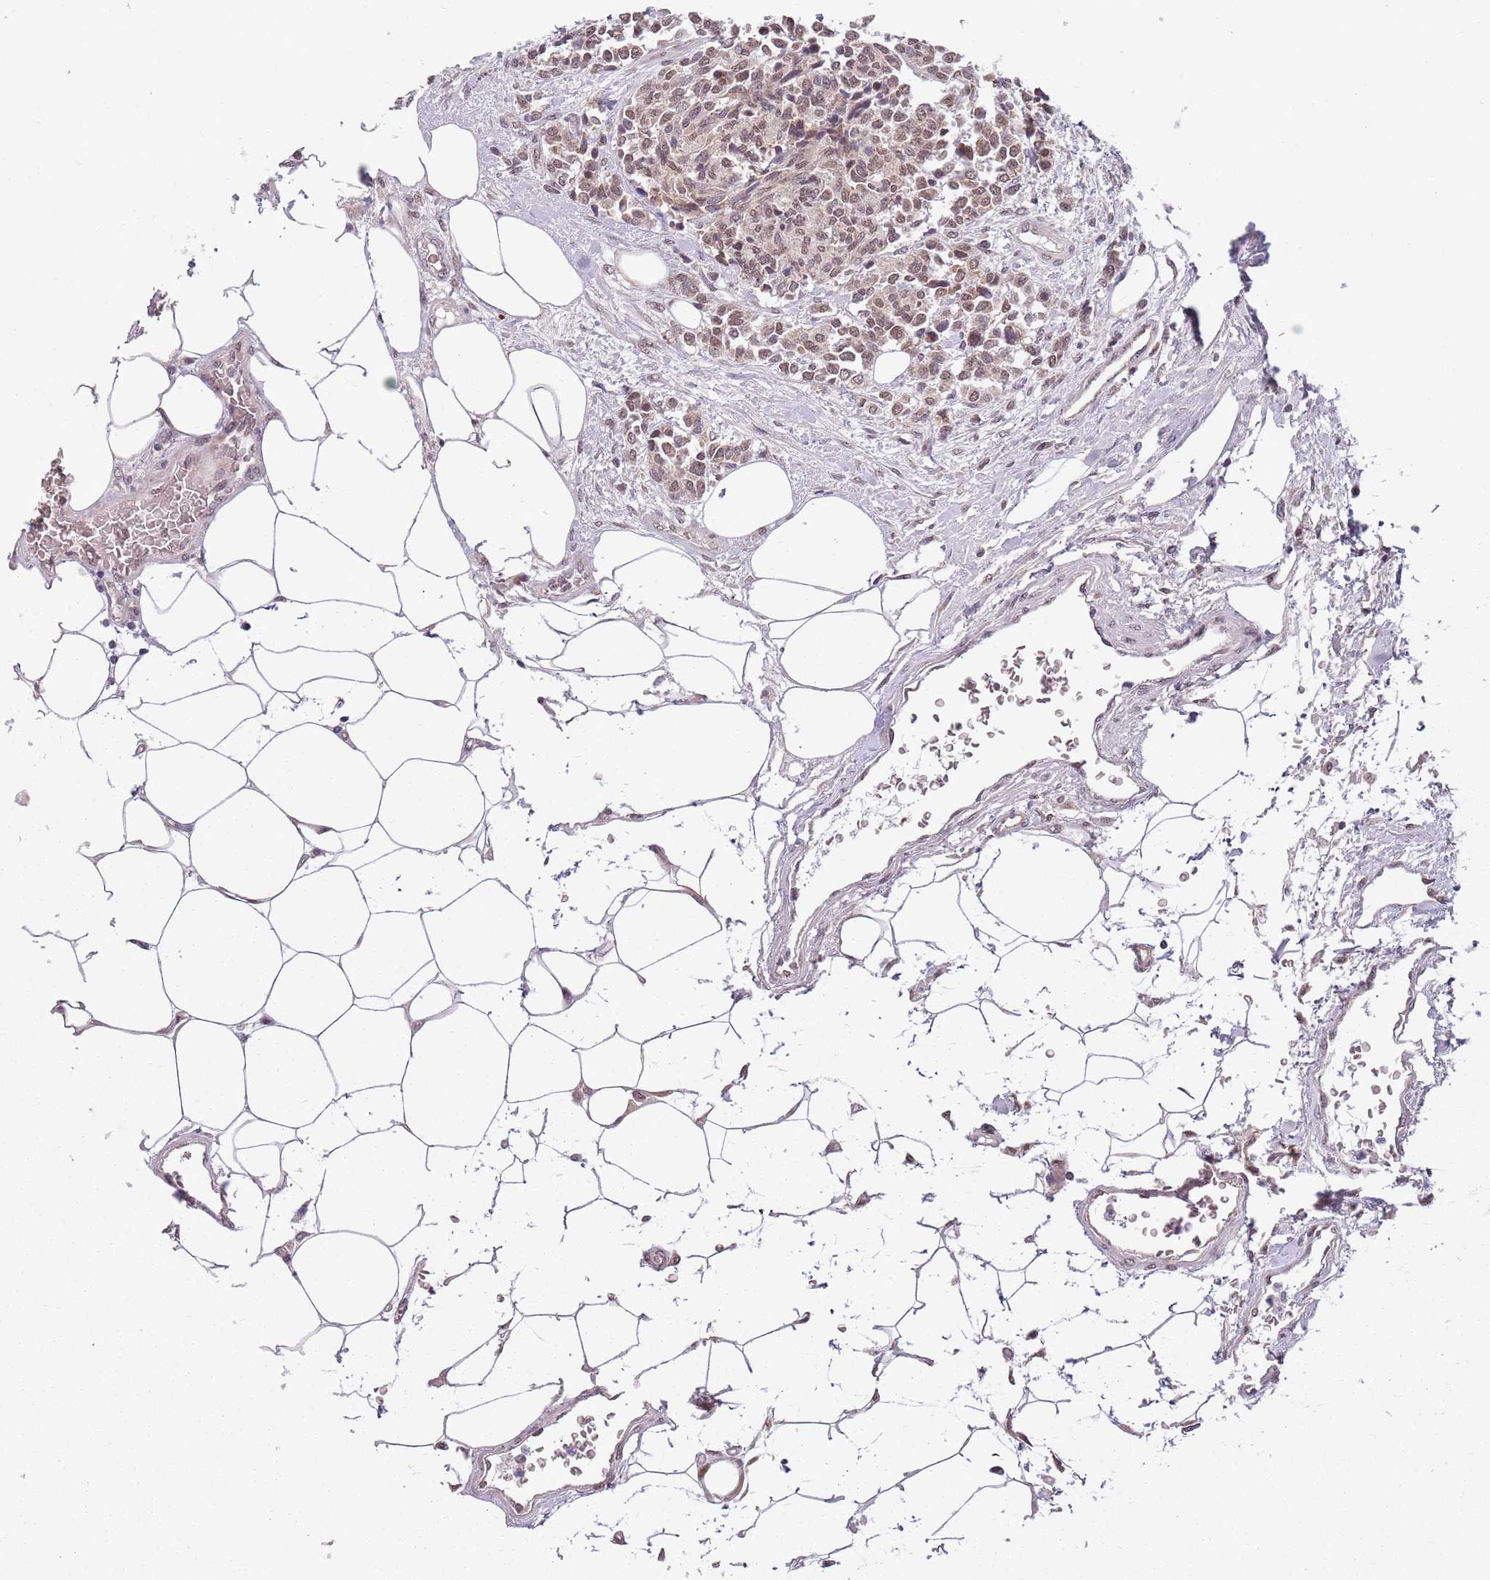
{"staining": {"intensity": "moderate", "quantity": ">75%", "location": "cytoplasmic/membranous,nuclear"}, "tissue": "carcinoid", "cell_type": "Tumor cells", "image_type": "cancer", "snomed": [{"axis": "morphology", "description": "Carcinoid, malignant, NOS"}, {"axis": "topography", "description": "Pancreas"}], "caption": "Carcinoid stained for a protein displays moderate cytoplasmic/membranous and nuclear positivity in tumor cells.", "gene": "FAM120AOS", "patient": {"sex": "female", "age": 54}}